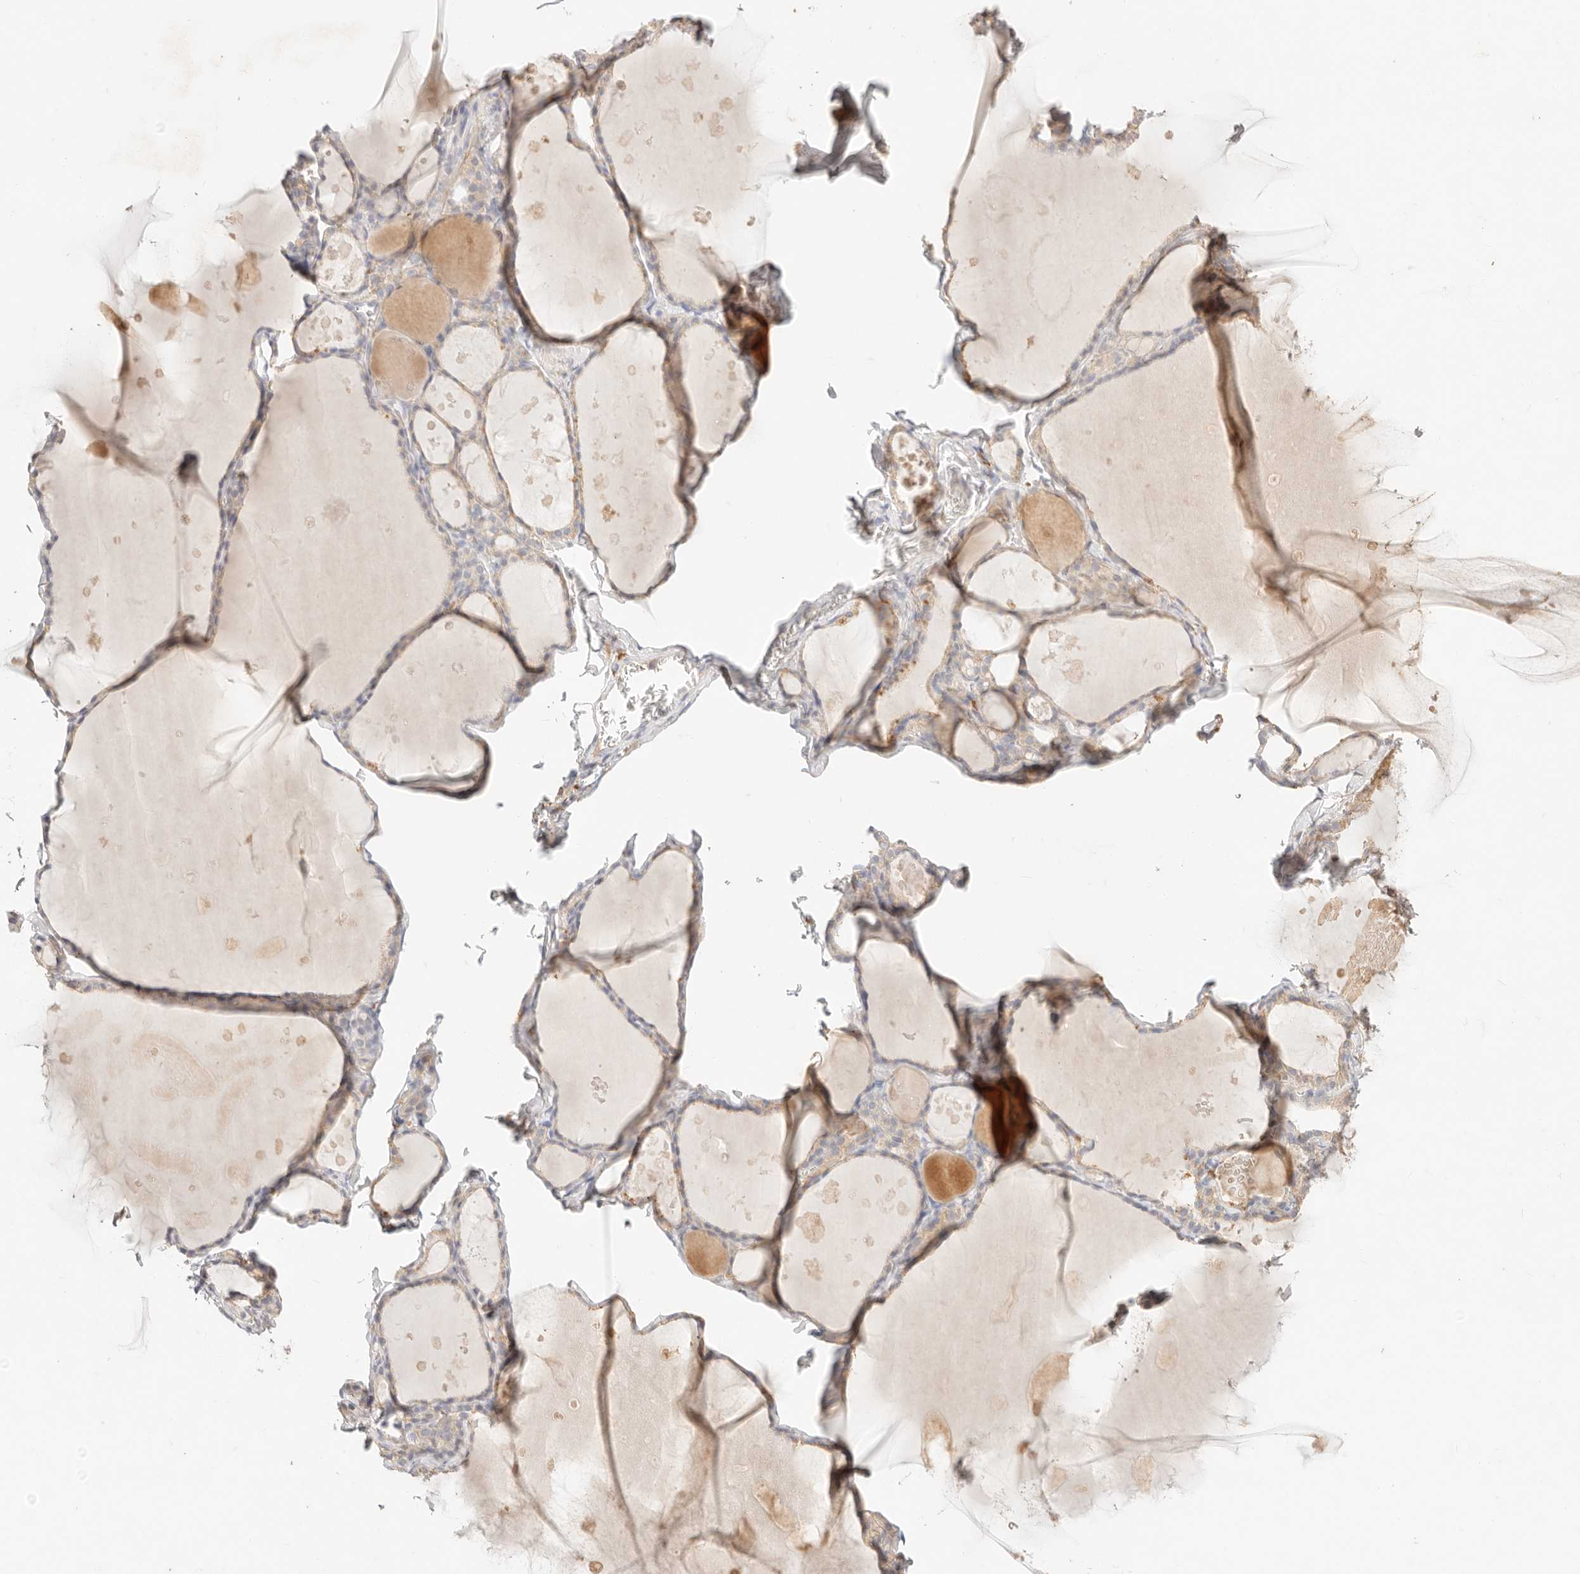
{"staining": {"intensity": "moderate", "quantity": "25%-75%", "location": "cytoplasmic/membranous"}, "tissue": "thyroid gland", "cell_type": "Glandular cells", "image_type": "normal", "snomed": [{"axis": "morphology", "description": "Normal tissue, NOS"}, {"axis": "topography", "description": "Thyroid gland"}], "caption": "Immunohistochemical staining of unremarkable thyroid gland demonstrates 25%-75% levels of moderate cytoplasmic/membranous protein staining in approximately 25%-75% of glandular cells. Nuclei are stained in blue.", "gene": "HK2", "patient": {"sex": "male", "age": 56}}